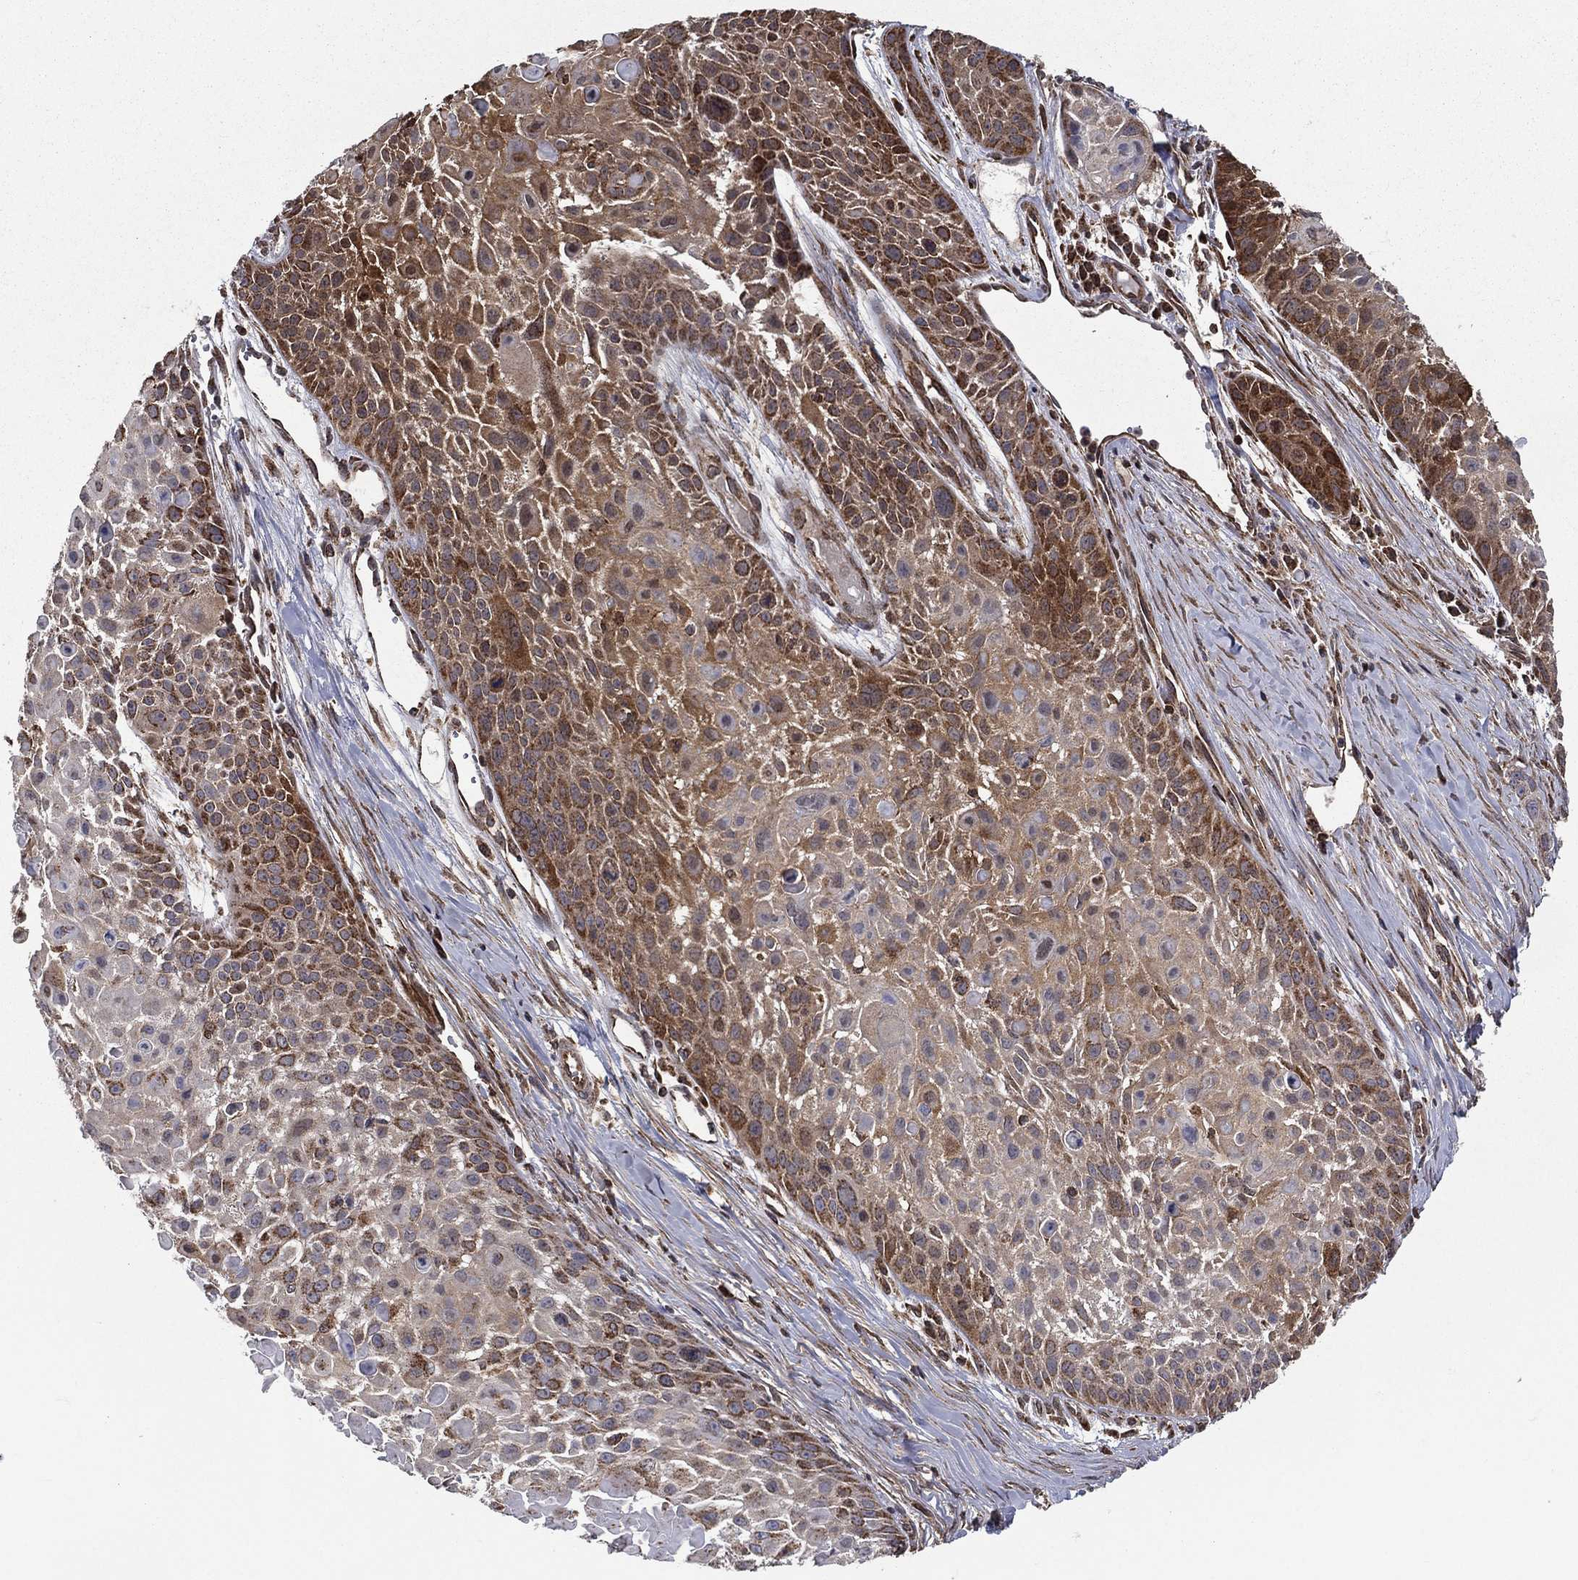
{"staining": {"intensity": "moderate", "quantity": "25%-75%", "location": "cytoplasmic/membranous"}, "tissue": "skin cancer", "cell_type": "Tumor cells", "image_type": "cancer", "snomed": [{"axis": "morphology", "description": "Squamous cell carcinoma, NOS"}, {"axis": "topography", "description": "Skin"}, {"axis": "topography", "description": "Anal"}], "caption": "Human skin cancer (squamous cell carcinoma) stained with a brown dye shows moderate cytoplasmic/membranous positive expression in about 25%-75% of tumor cells.", "gene": "RIGI", "patient": {"sex": "female", "age": 75}}